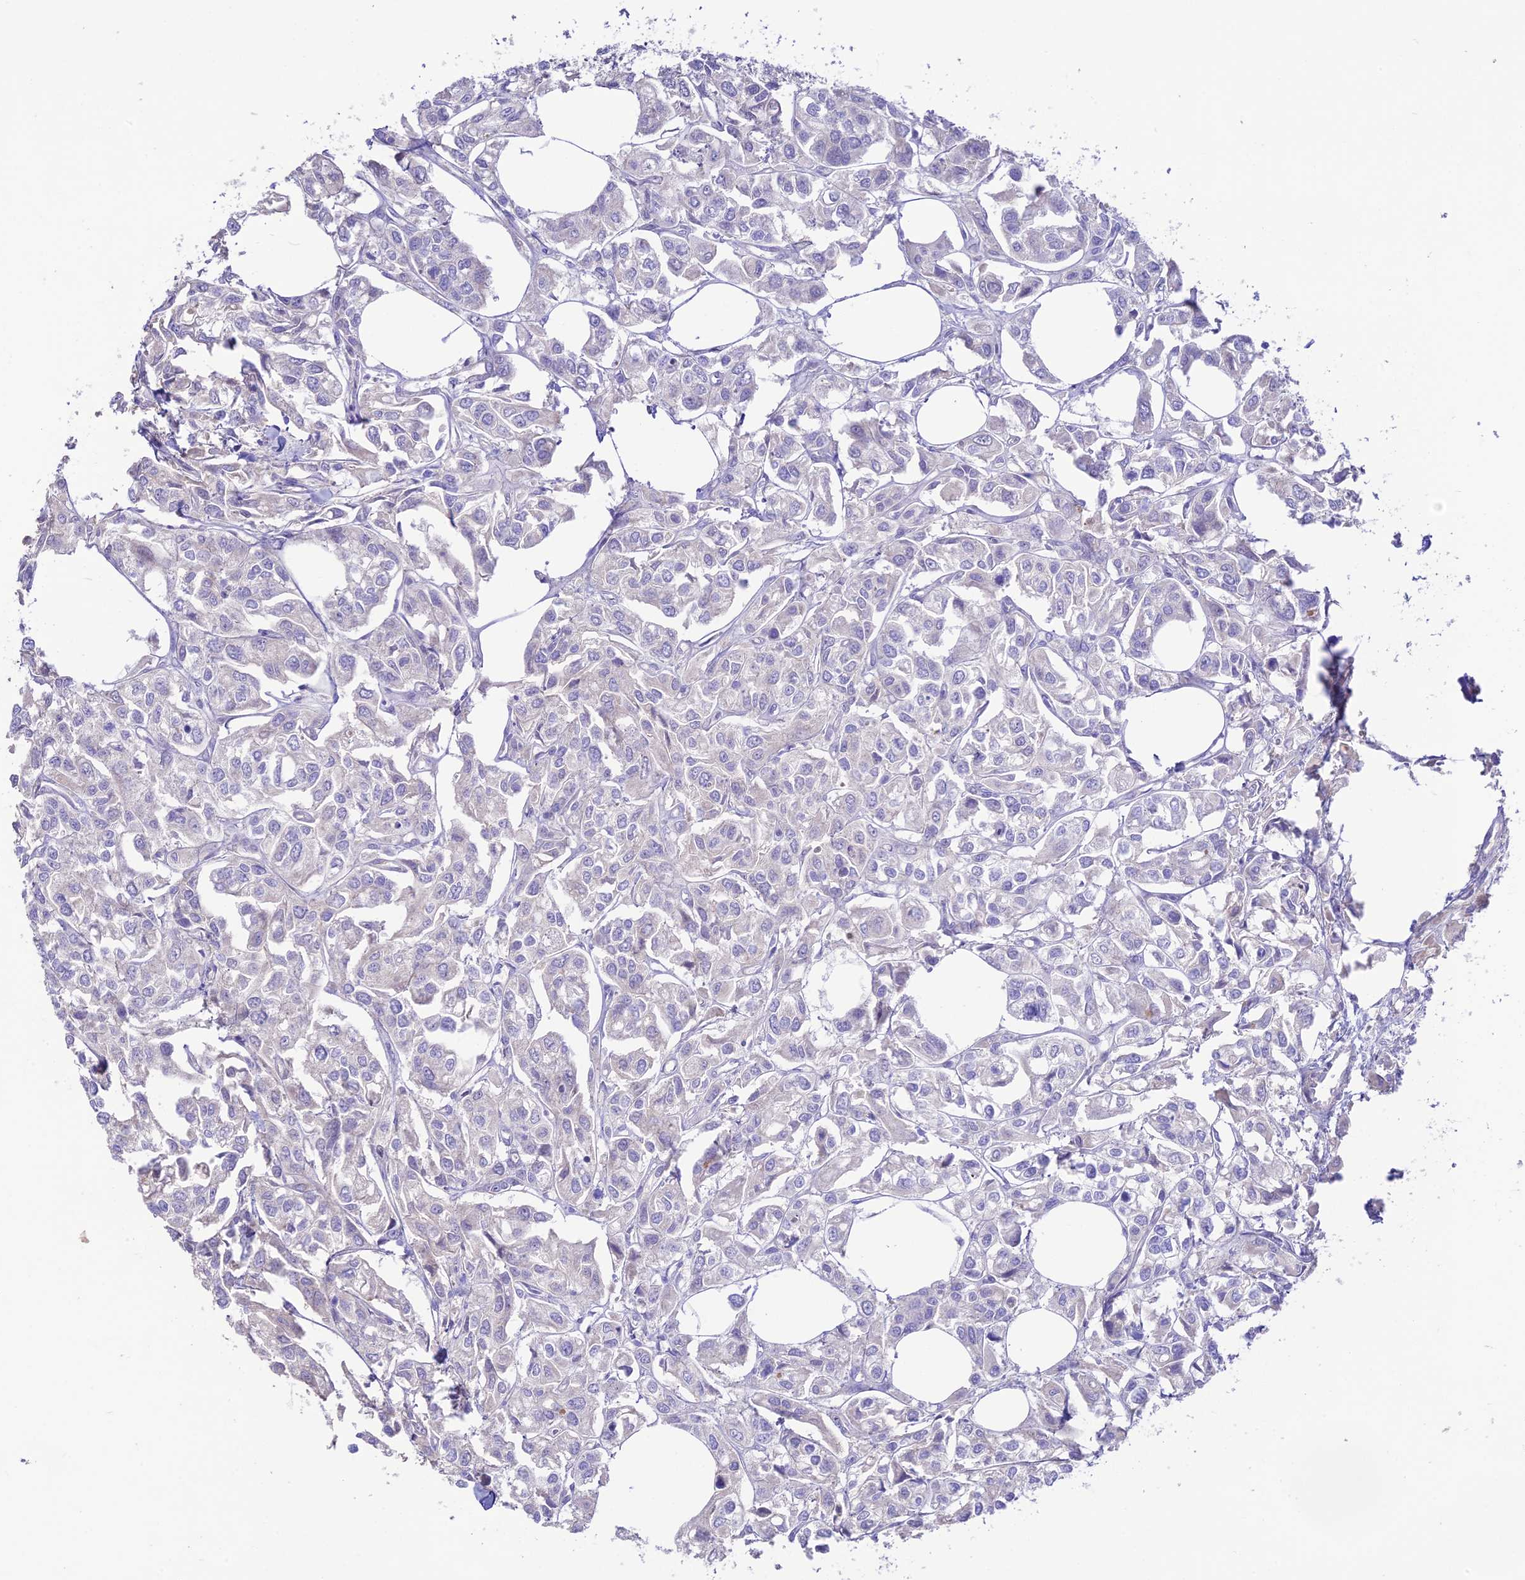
{"staining": {"intensity": "negative", "quantity": "none", "location": "none"}, "tissue": "urothelial cancer", "cell_type": "Tumor cells", "image_type": "cancer", "snomed": [{"axis": "morphology", "description": "Urothelial carcinoma, High grade"}, {"axis": "topography", "description": "Urinary bladder"}], "caption": "Immunohistochemical staining of human urothelial cancer demonstrates no significant staining in tumor cells.", "gene": "NLRP9", "patient": {"sex": "male", "age": 67}}